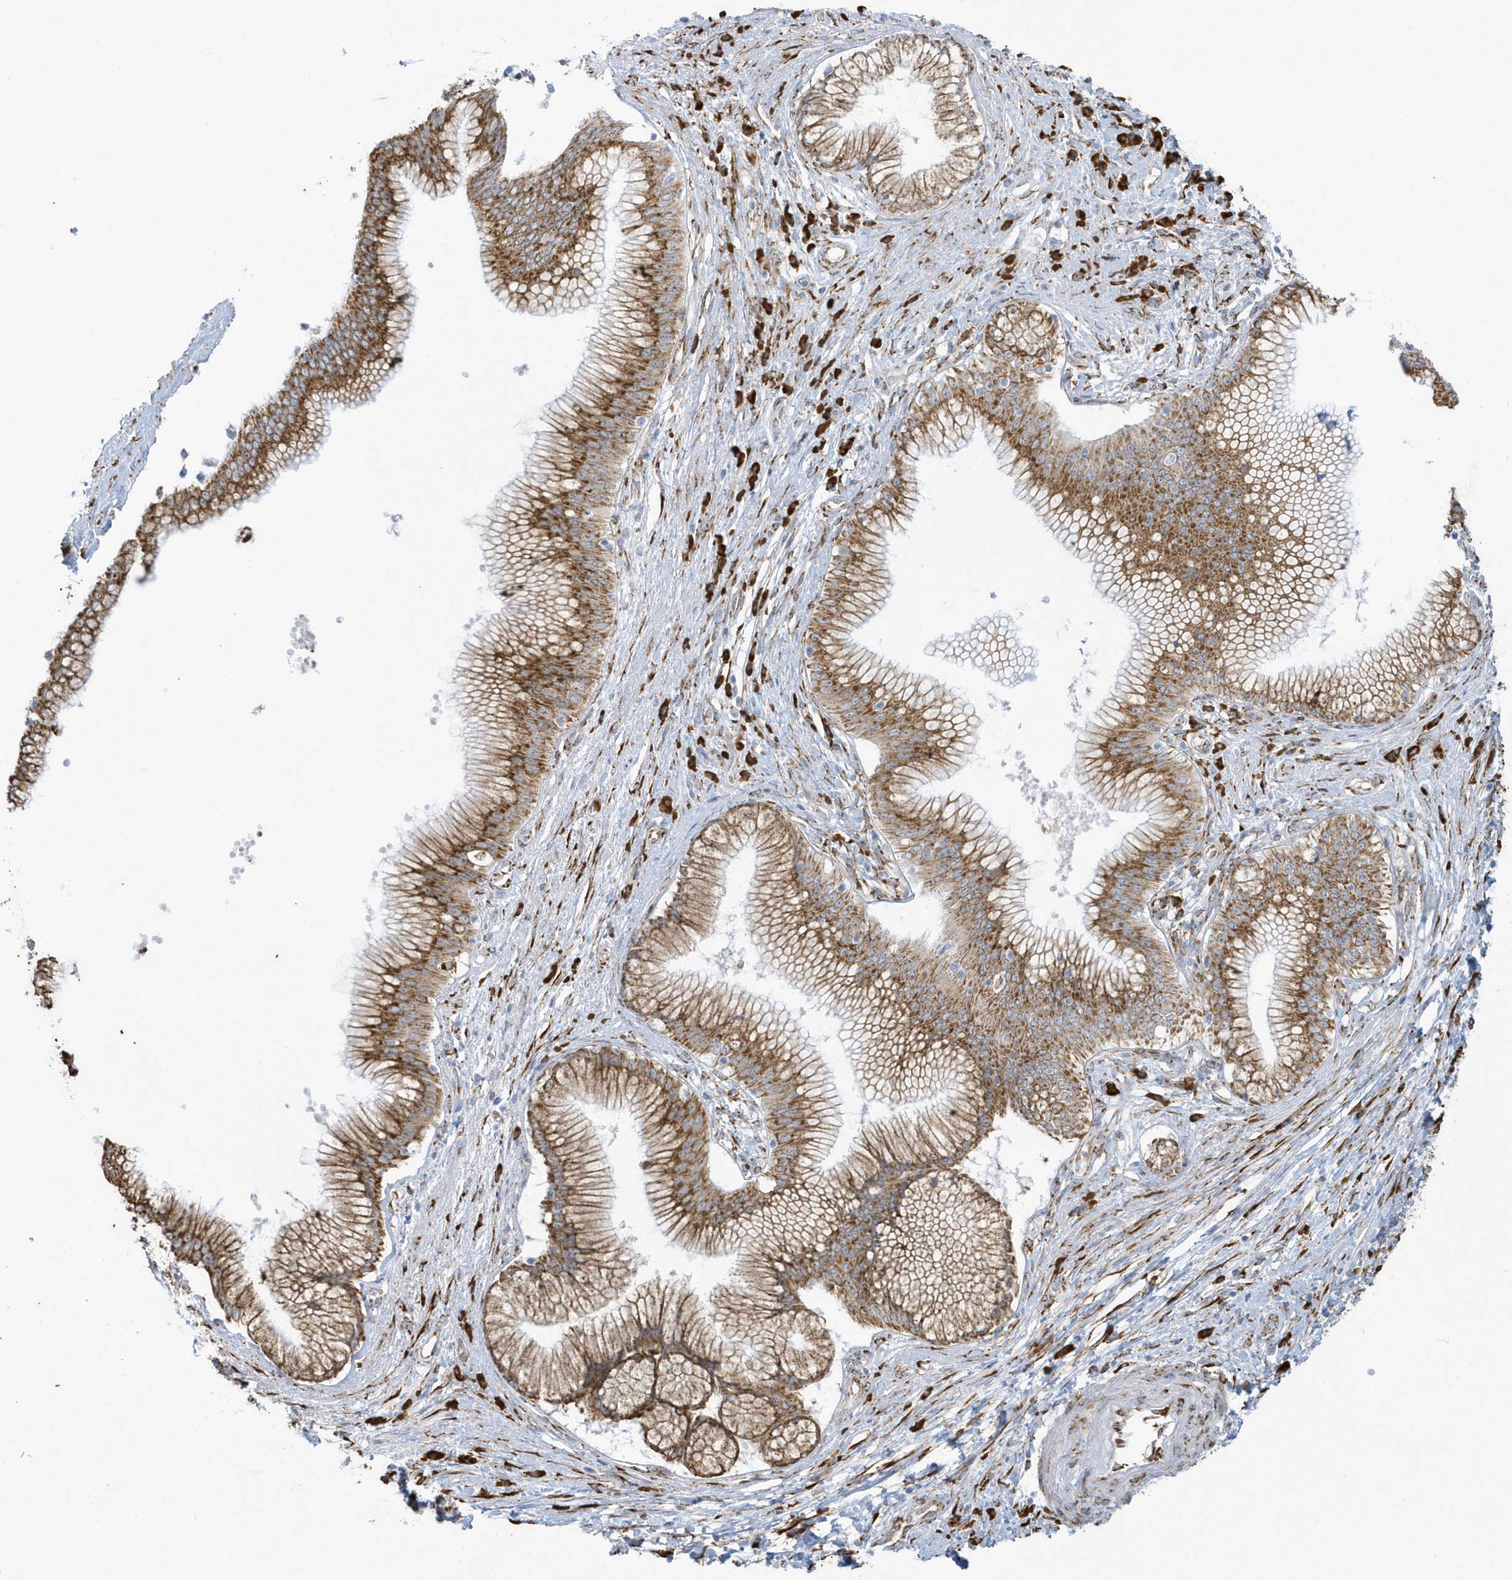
{"staining": {"intensity": "moderate", "quantity": ">75%", "location": "cytoplasmic/membranous"}, "tissue": "pancreatic cancer", "cell_type": "Tumor cells", "image_type": "cancer", "snomed": [{"axis": "morphology", "description": "Adenocarcinoma, NOS"}, {"axis": "topography", "description": "Pancreas"}], "caption": "This micrograph displays adenocarcinoma (pancreatic) stained with immunohistochemistry to label a protein in brown. The cytoplasmic/membranous of tumor cells show moderate positivity for the protein. Nuclei are counter-stained blue.", "gene": "DCAF1", "patient": {"sex": "male", "age": 68}}